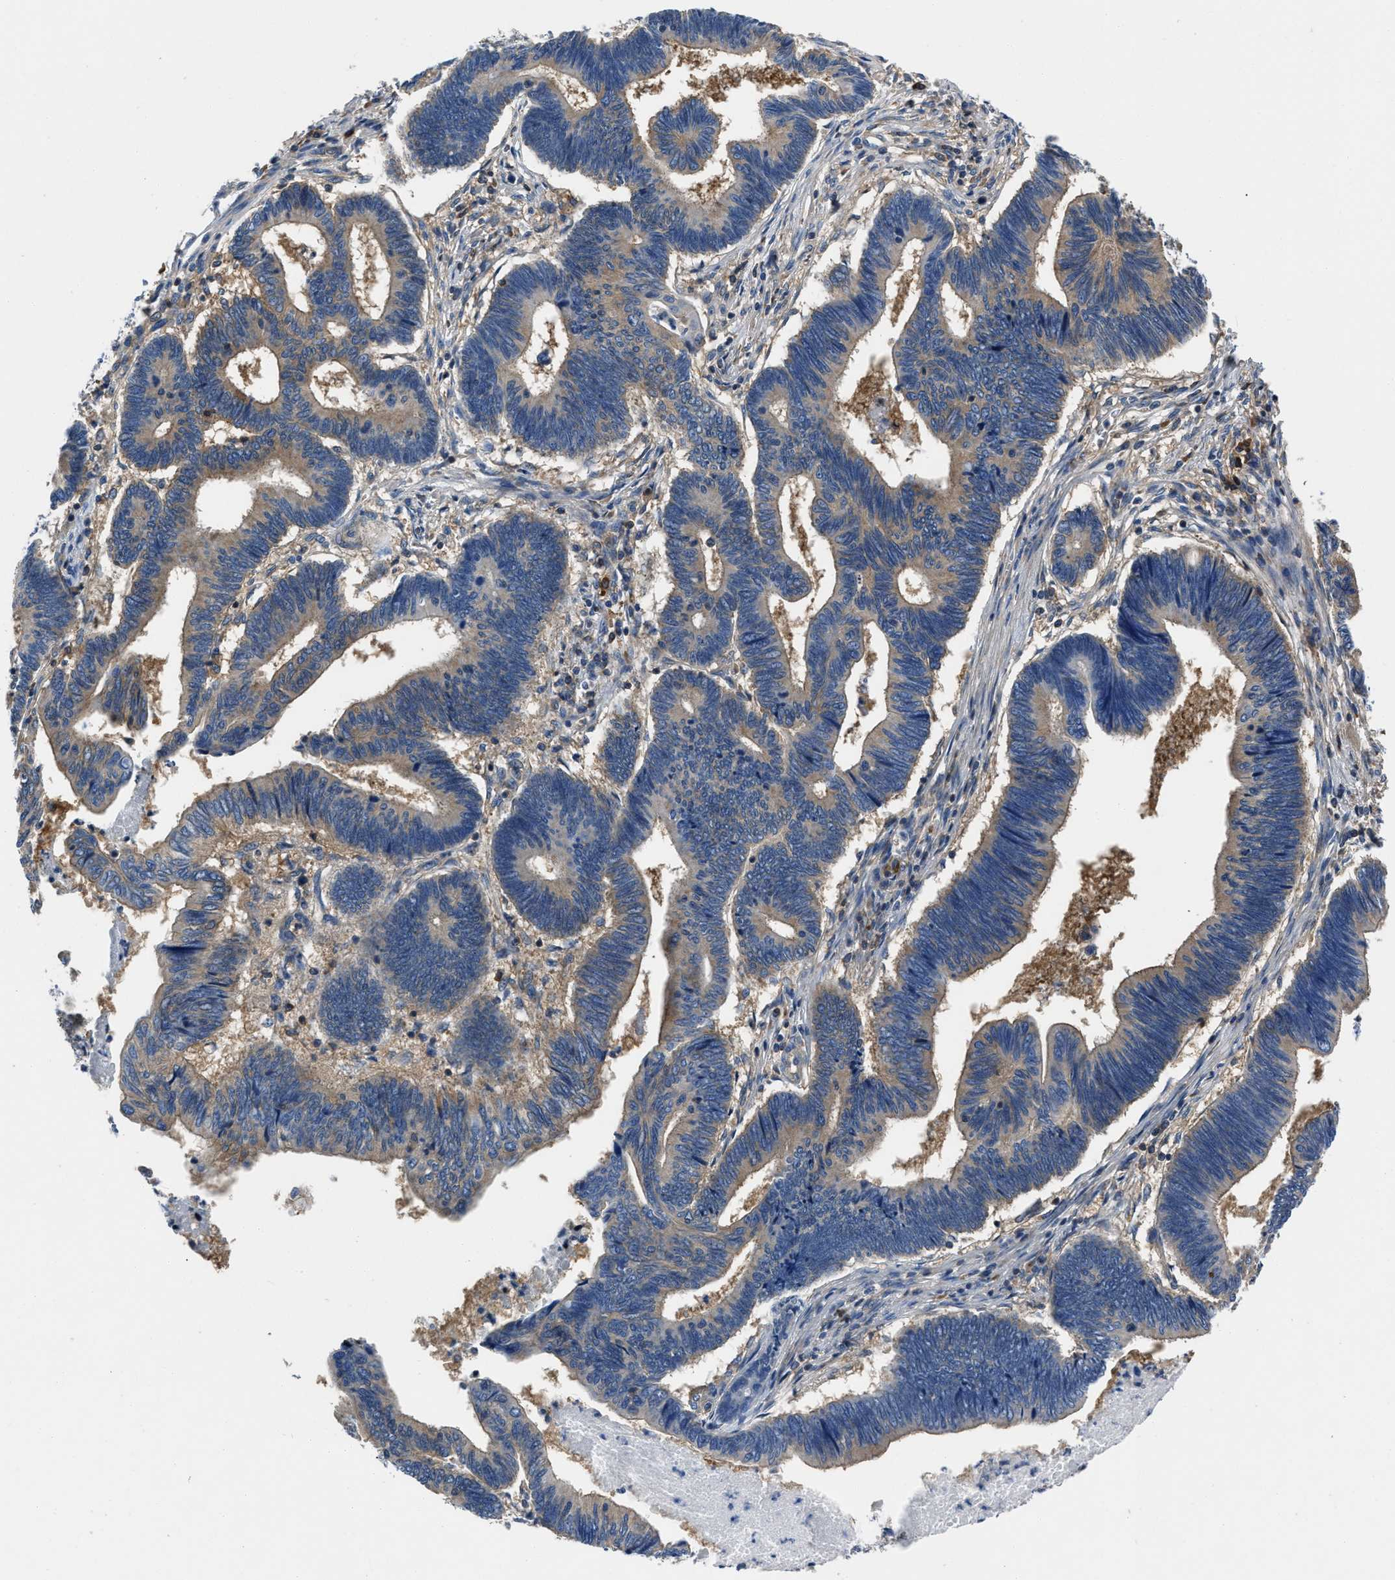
{"staining": {"intensity": "weak", "quantity": ">75%", "location": "cytoplasmic/membranous"}, "tissue": "pancreatic cancer", "cell_type": "Tumor cells", "image_type": "cancer", "snomed": [{"axis": "morphology", "description": "Adenocarcinoma, NOS"}, {"axis": "topography", "description": "Pancreas"}], "caption": "Pancreatic cancer tissue shows weak cytoplasmic/membranous expression in approximately >75% of tumor cells", "gene": "YARS1", "patient": {"sex": "female", "age": 70}}